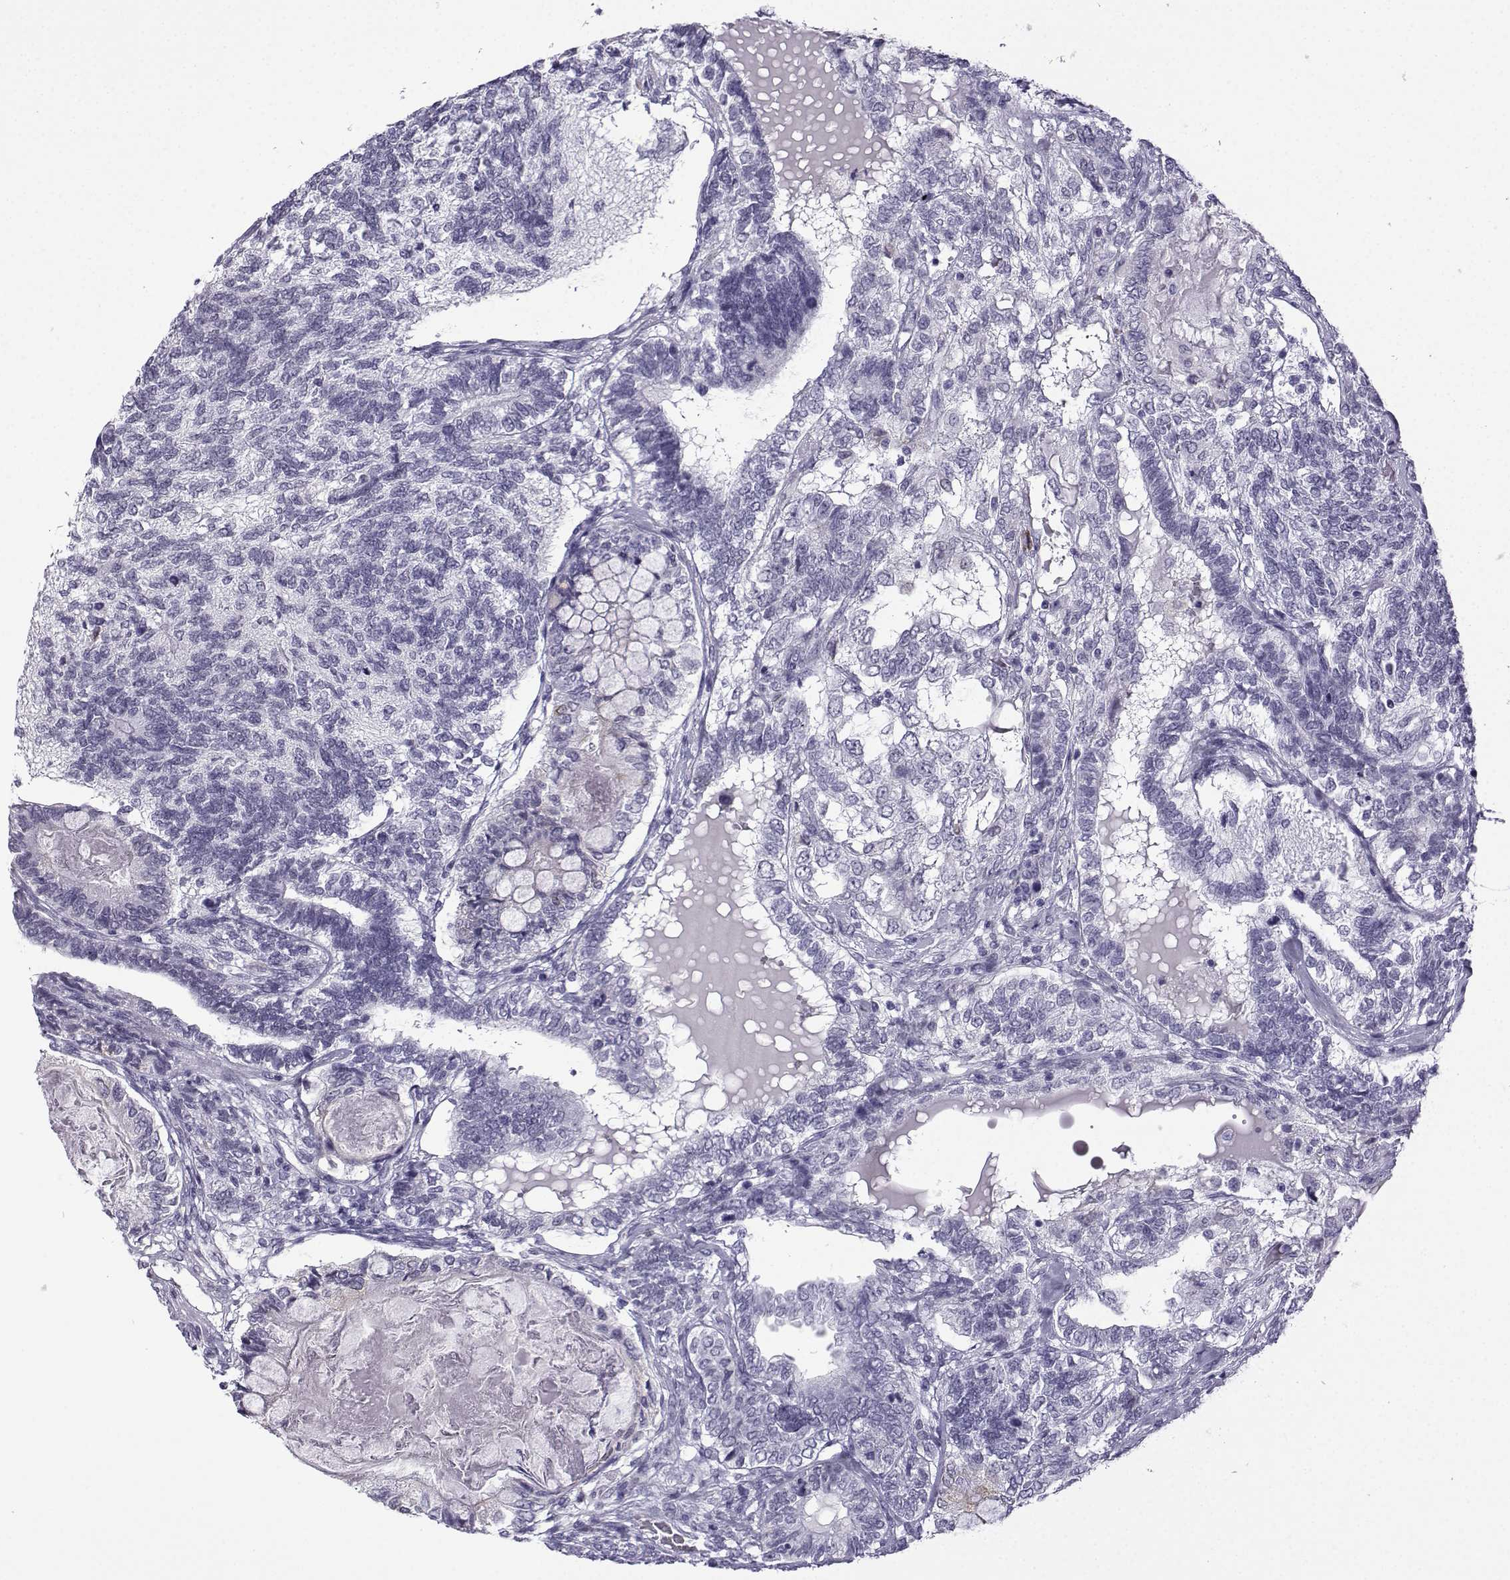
{"staining": {"intensity": "negative", "quantity": "none", "location": "none"}, "tissue": "testis cancer", "cell_type": "Tumor cells", "image_type": "cancer", "snomed": [{"axis": "morphology", "description": "Seminoma, NOS"}, {"axis": "morphology", "description": "Carcinoma, Embryonal, NOS"}, {"axis": "topography", "description": "Testis"}], "caption": "Immunohistochemistry (IHC) of human seminoma (testis) shows no staining in tumor cells. (DAB (3,3'-diaminobenzidine) immunohistochemistry (IHC) visualized using brightfield microscopy, high magnification).", "gene": "MRGBP", "patient": {"sex": "male", "age": 41}}